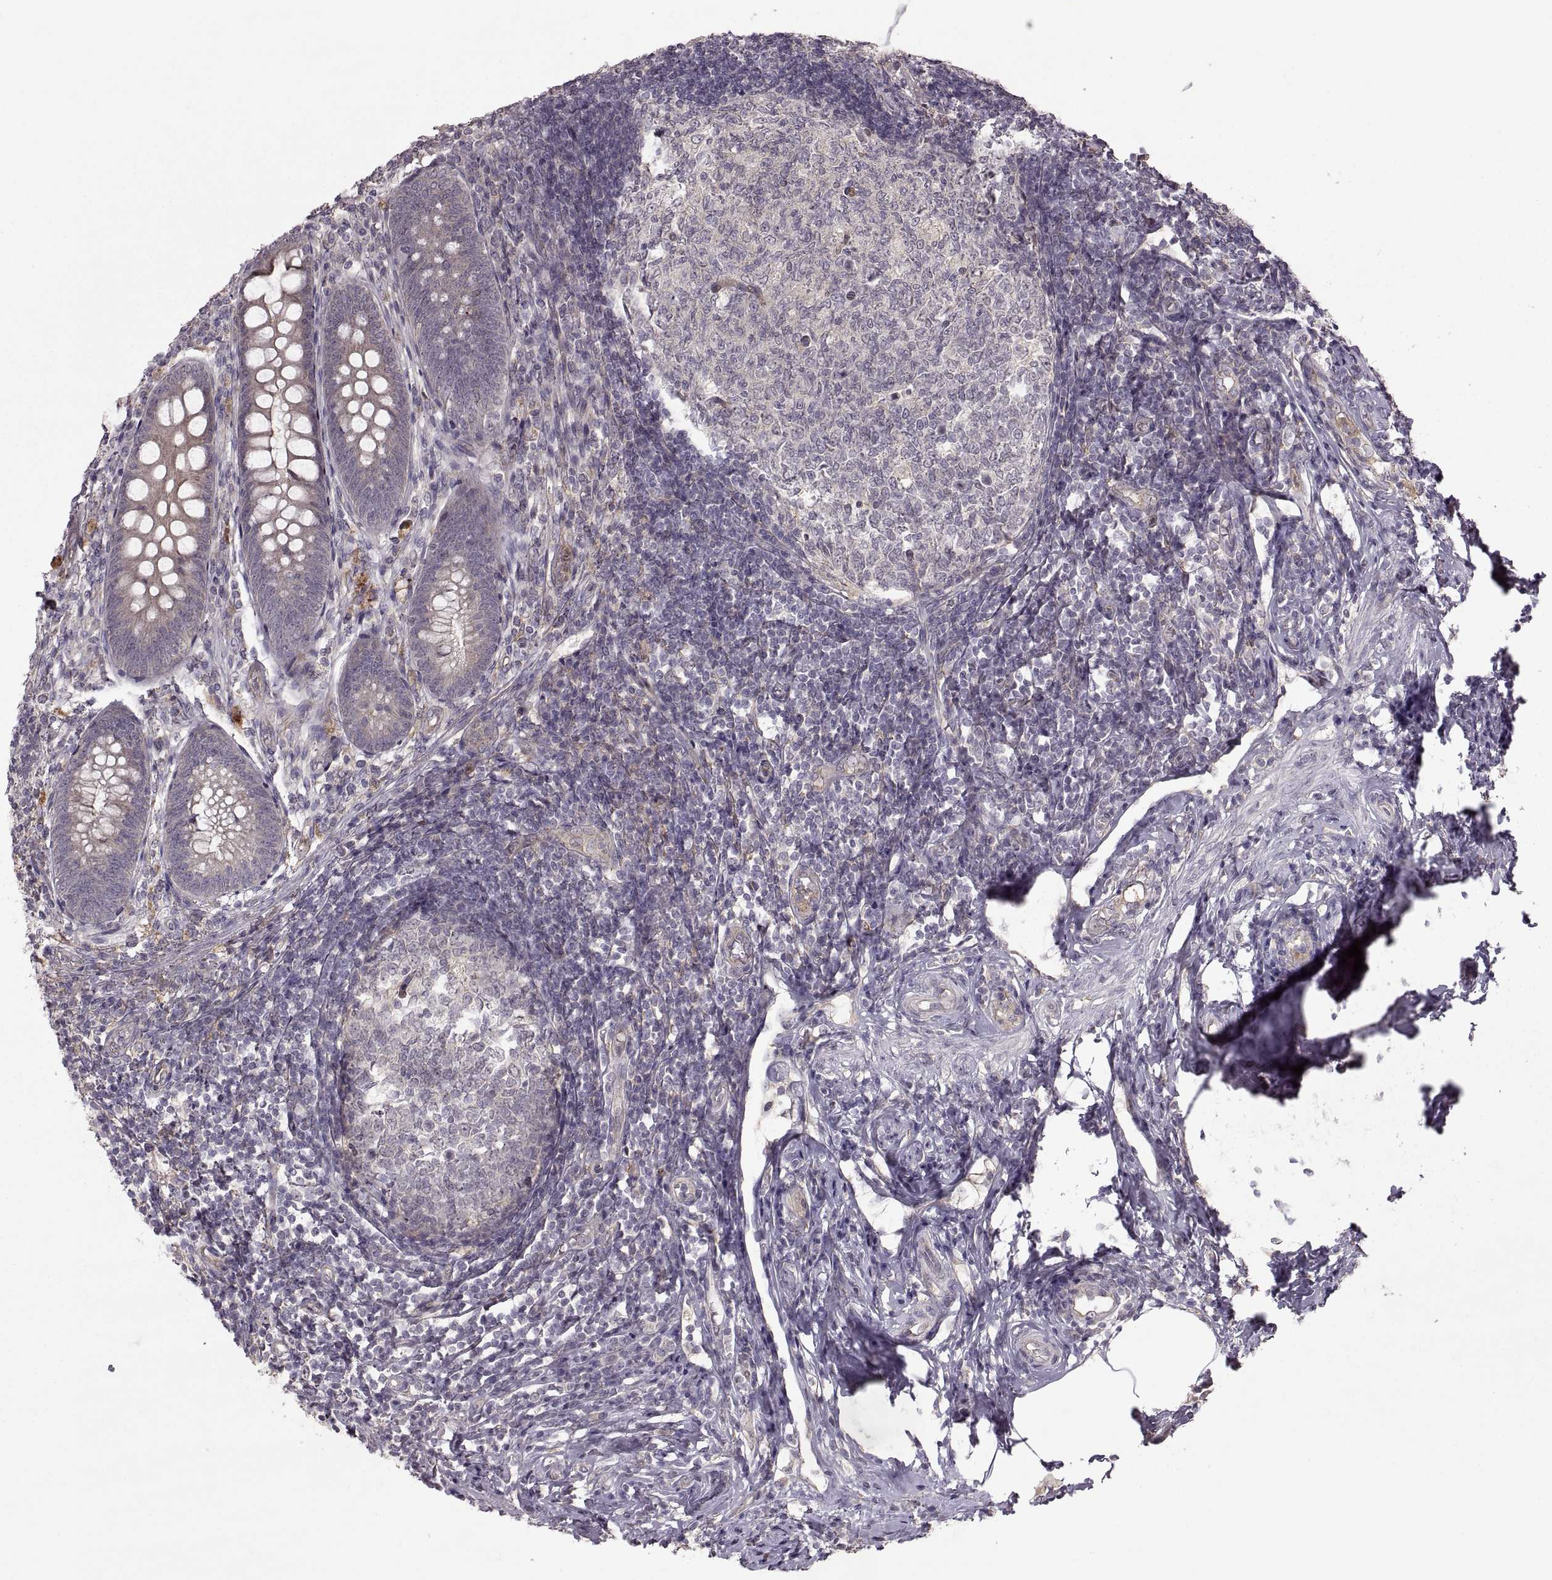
{"staining": {"intensity": "weak", "quantity": "<25%", "location": "cytoplasmic/membranous"}, "tissue": "appendix", "cell_type": "Glandular cells", "image_type": "normal", "snomed": [{"axis": "morphology", "description": "Normal tissue, NOS"}, {"axis": "morphology", "description": "Inflammation, NOS"}, {"axis": "topography", "description": "Appendix"}], "caption": "The histopathology image demonstrates no significant expression in glandular cells of appendix.", "gene": "PIERCE1", "patient": {"sex": "male", "age": 16}}